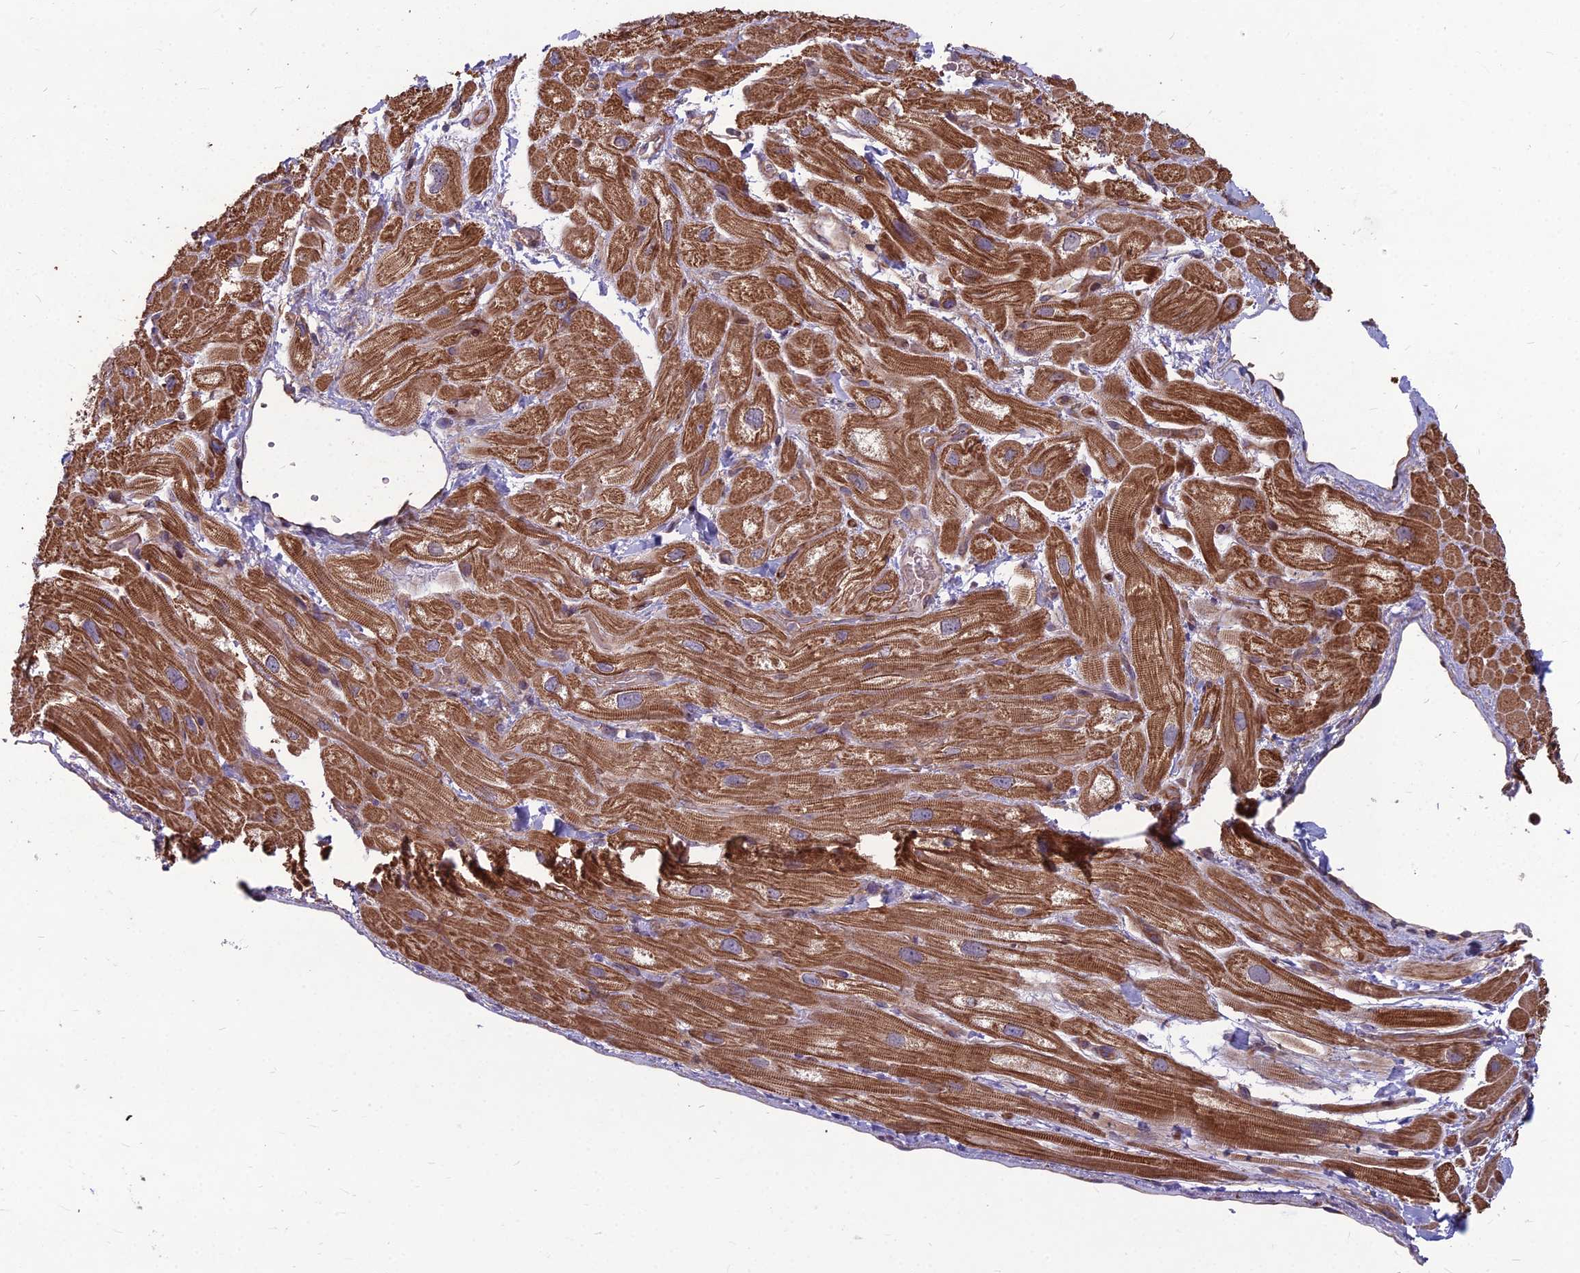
{"staining": {"intensity": "moderate", "quantity": "25%-75%", "location": "cytoplasmic/membranous"}, "tissue": "heart muscle", "cell_type": "Cardiomyocytes", "image_type": "normal", "snomed": [{"axis": "morphology", "description": "Normal tissue, NOS"}, {"axis": "topography", "description": "Heart"}], "caption": "This is an image of immunohistochemistry staining of unremarkable heart muscle, which shows moderate positivity in the cytoplasmic/membranous of cardiomyocytes.", "gene": "MFSD8", "patient": {"sex": "male", "age": 65}}